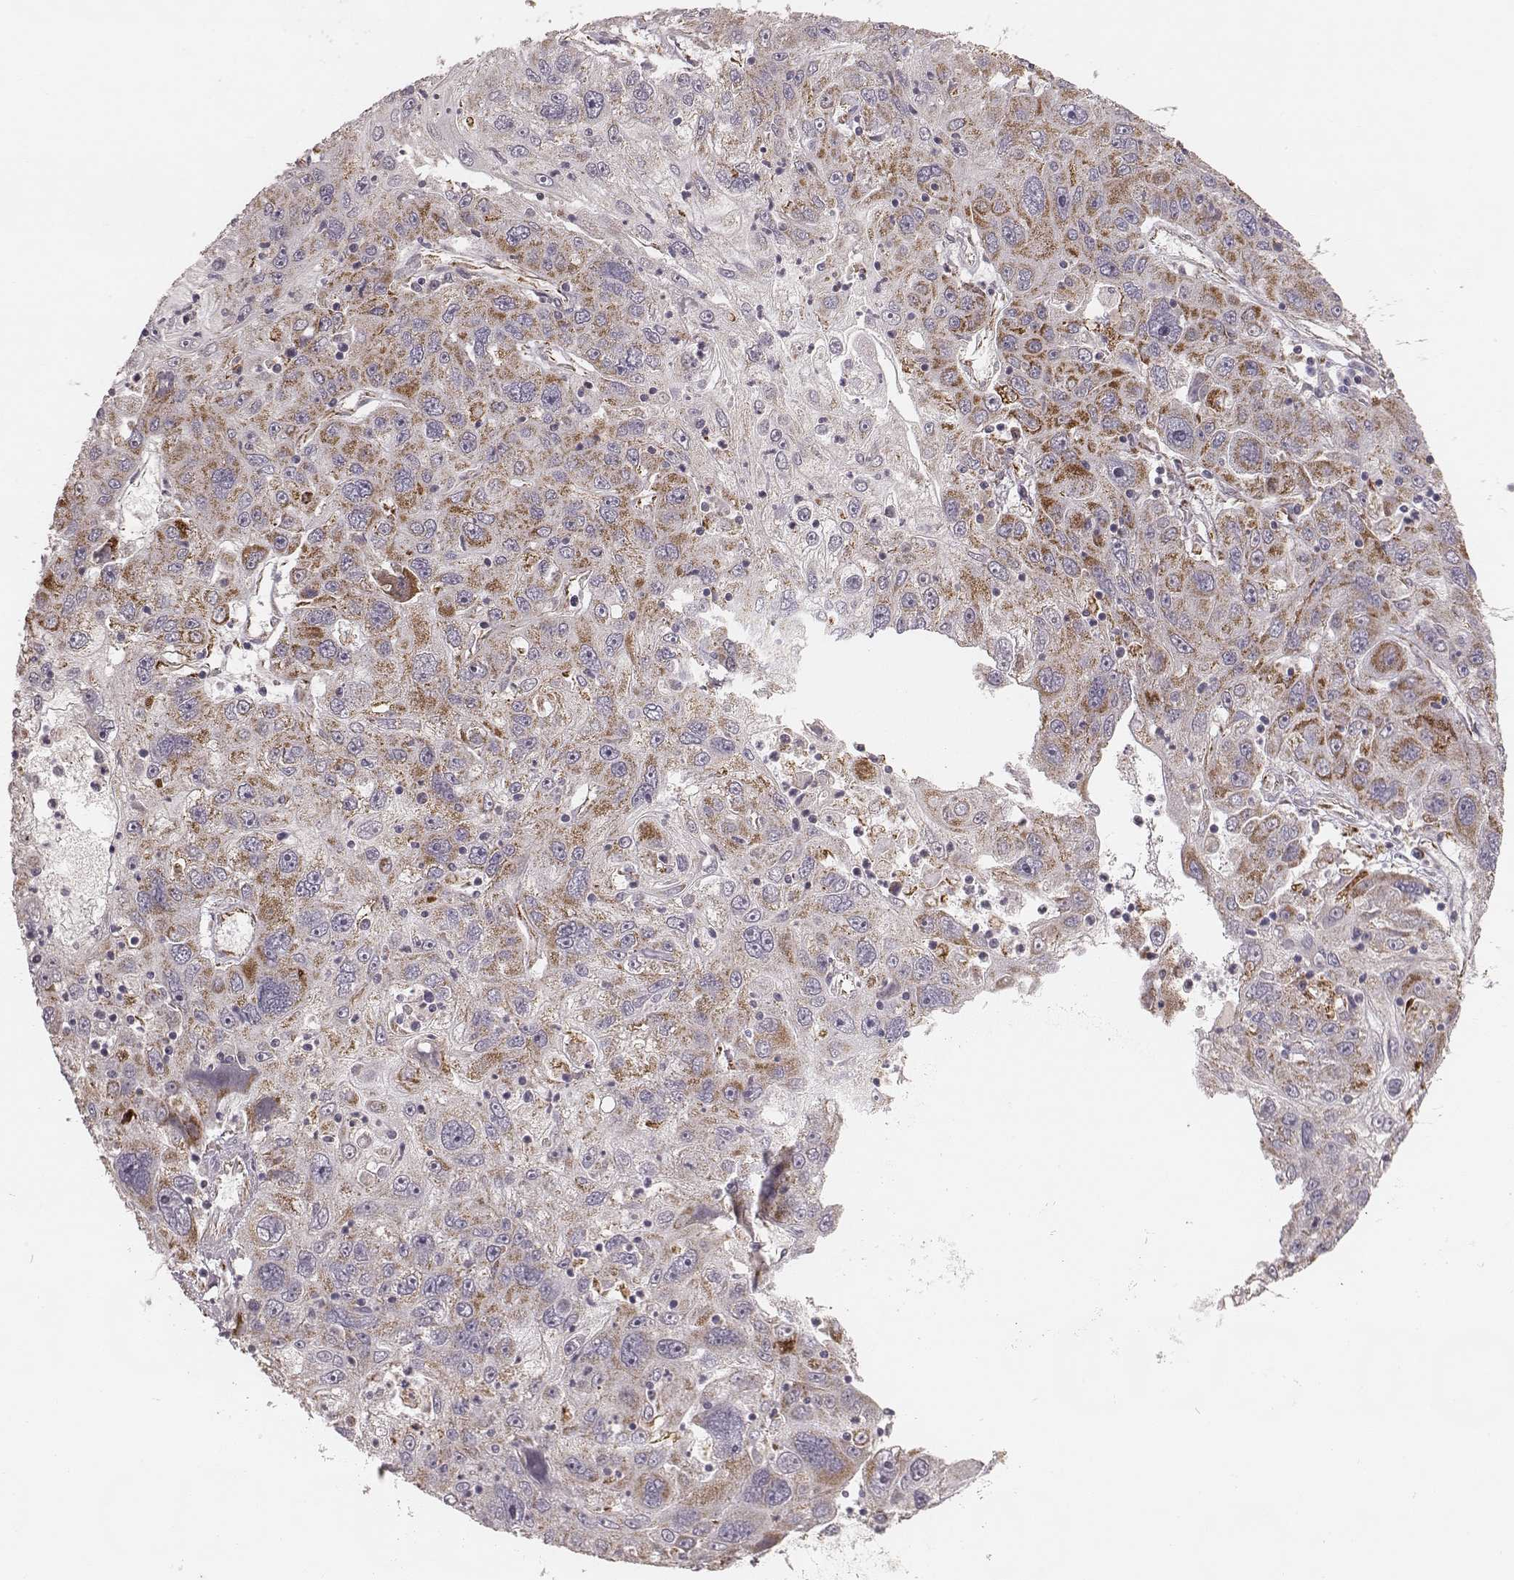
{"staining": {"intensity": "moderate", "quantity": "25%-75%", "location": "cytoplasmic/membranous"}, "tissue": "stomach cancer", "cell_type": "Tumor cells", "image_type": "cancer", "snomed": [{"axis": "morphology", "description": "Adenocarcinoma, NOS"}, {"axis": "topography", "description": "Stomach"}], "caption": "Brown immunohistochemical staining in adenocarcinoma (stomach) reveals moderate cytoplasmic/membranous staining in approximately 25%-75% of tumor cells. The protein is stained brown, and the nuclei are stained in blue (DAB (3,3'-diaminobenzidine) IHC with brightfield microscopy, high magnification).", "gene": "TUFM", "patient": {"sex": "male", "age": 56}}